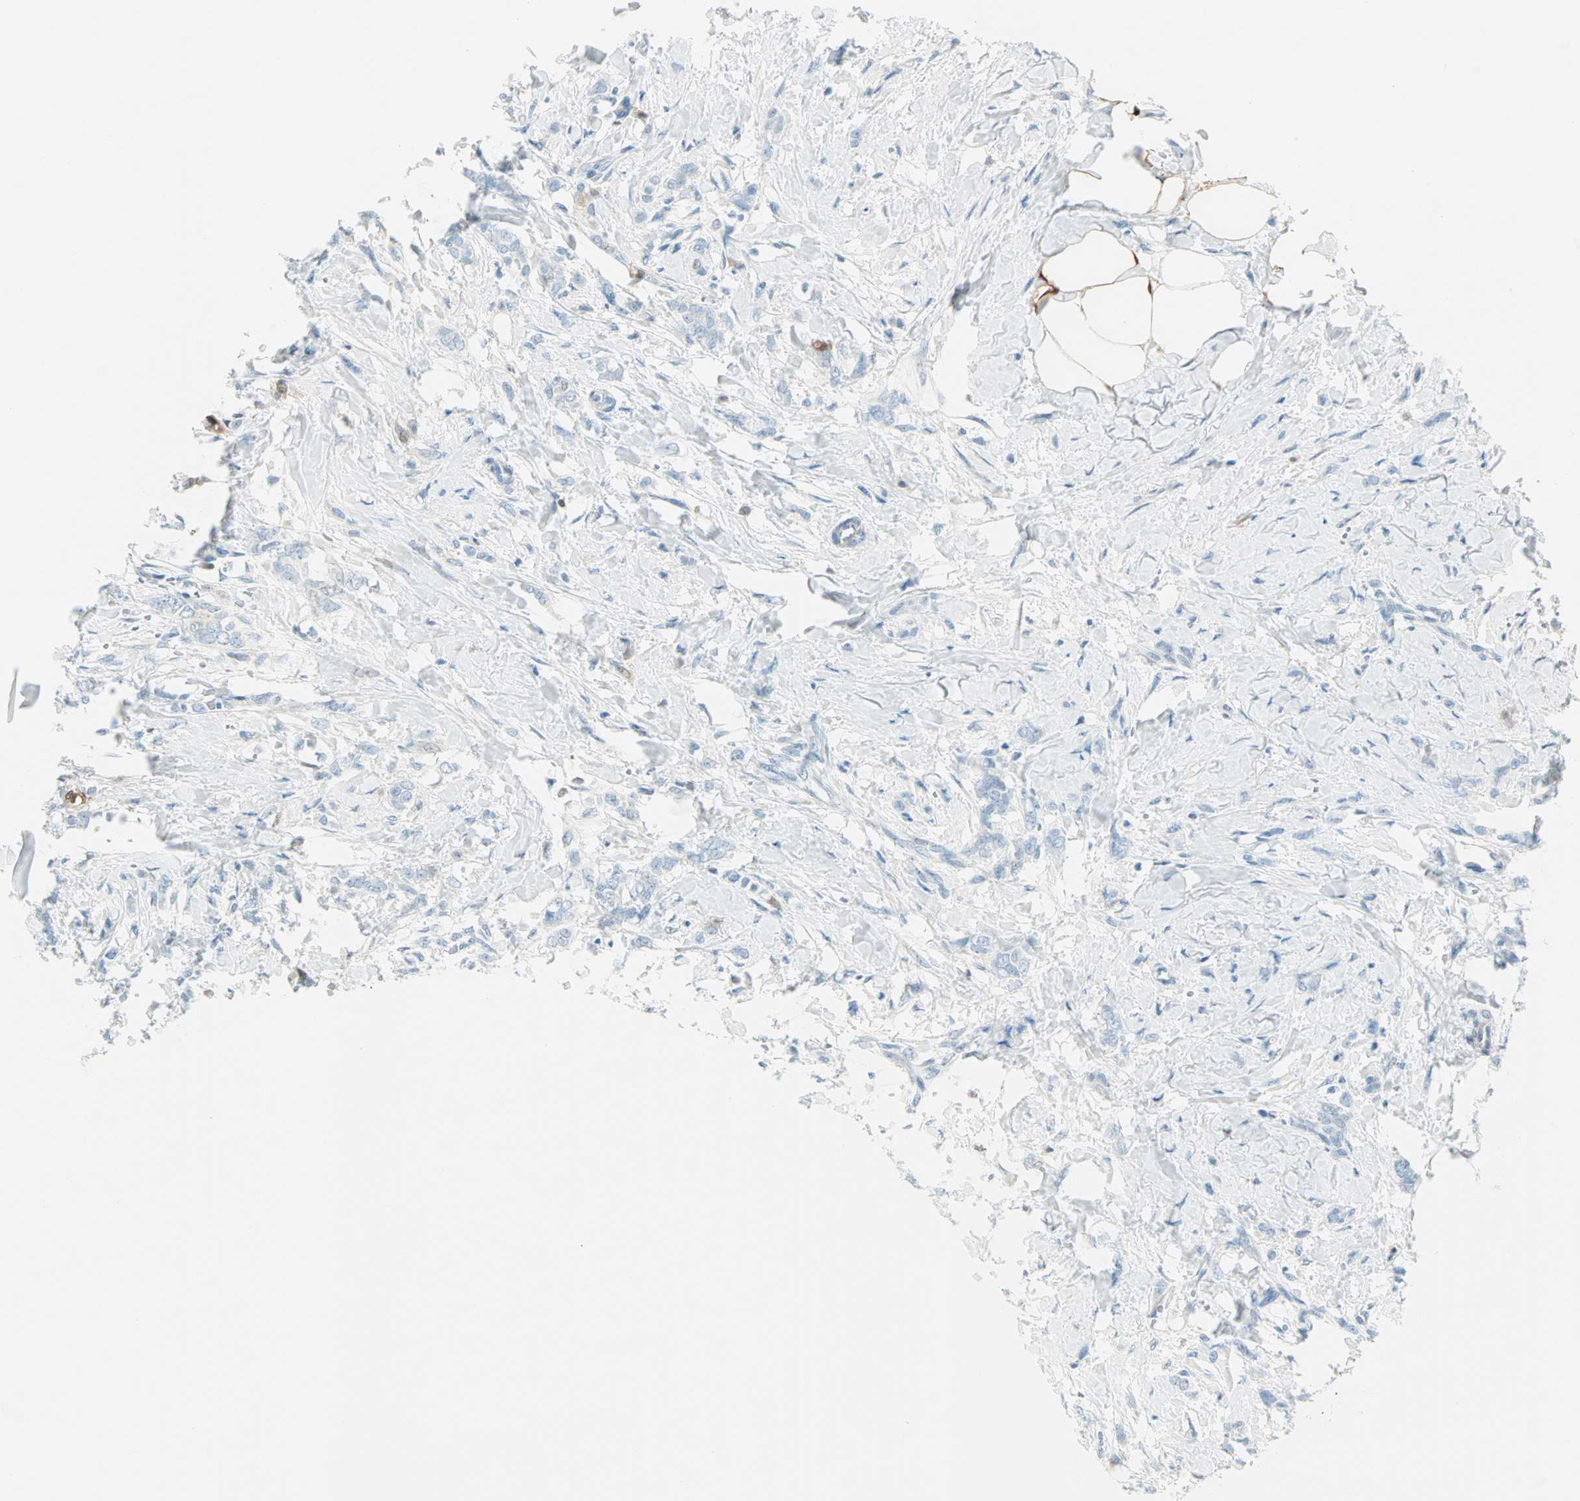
{"staining": {"intensity": "negative", "quantity": "none", "location": "none"}, "tissue": "breast cancer", "cell_type": "Tumor cells", "image_type": "cancer", "snomed": [{"axis": "morphology", "description": "Lobular carcinoma, in situ"}, {"axis": "morphology", "description": "Lobular carcinoma"}, {"axis": "topography", "description": "Breast"}], "caption": "Tumor cells are negative for protein expression in human lobular carcinoma in situ (breast).", "gene": "S100A1", "patient": {"sex": "female", "age": 41}}